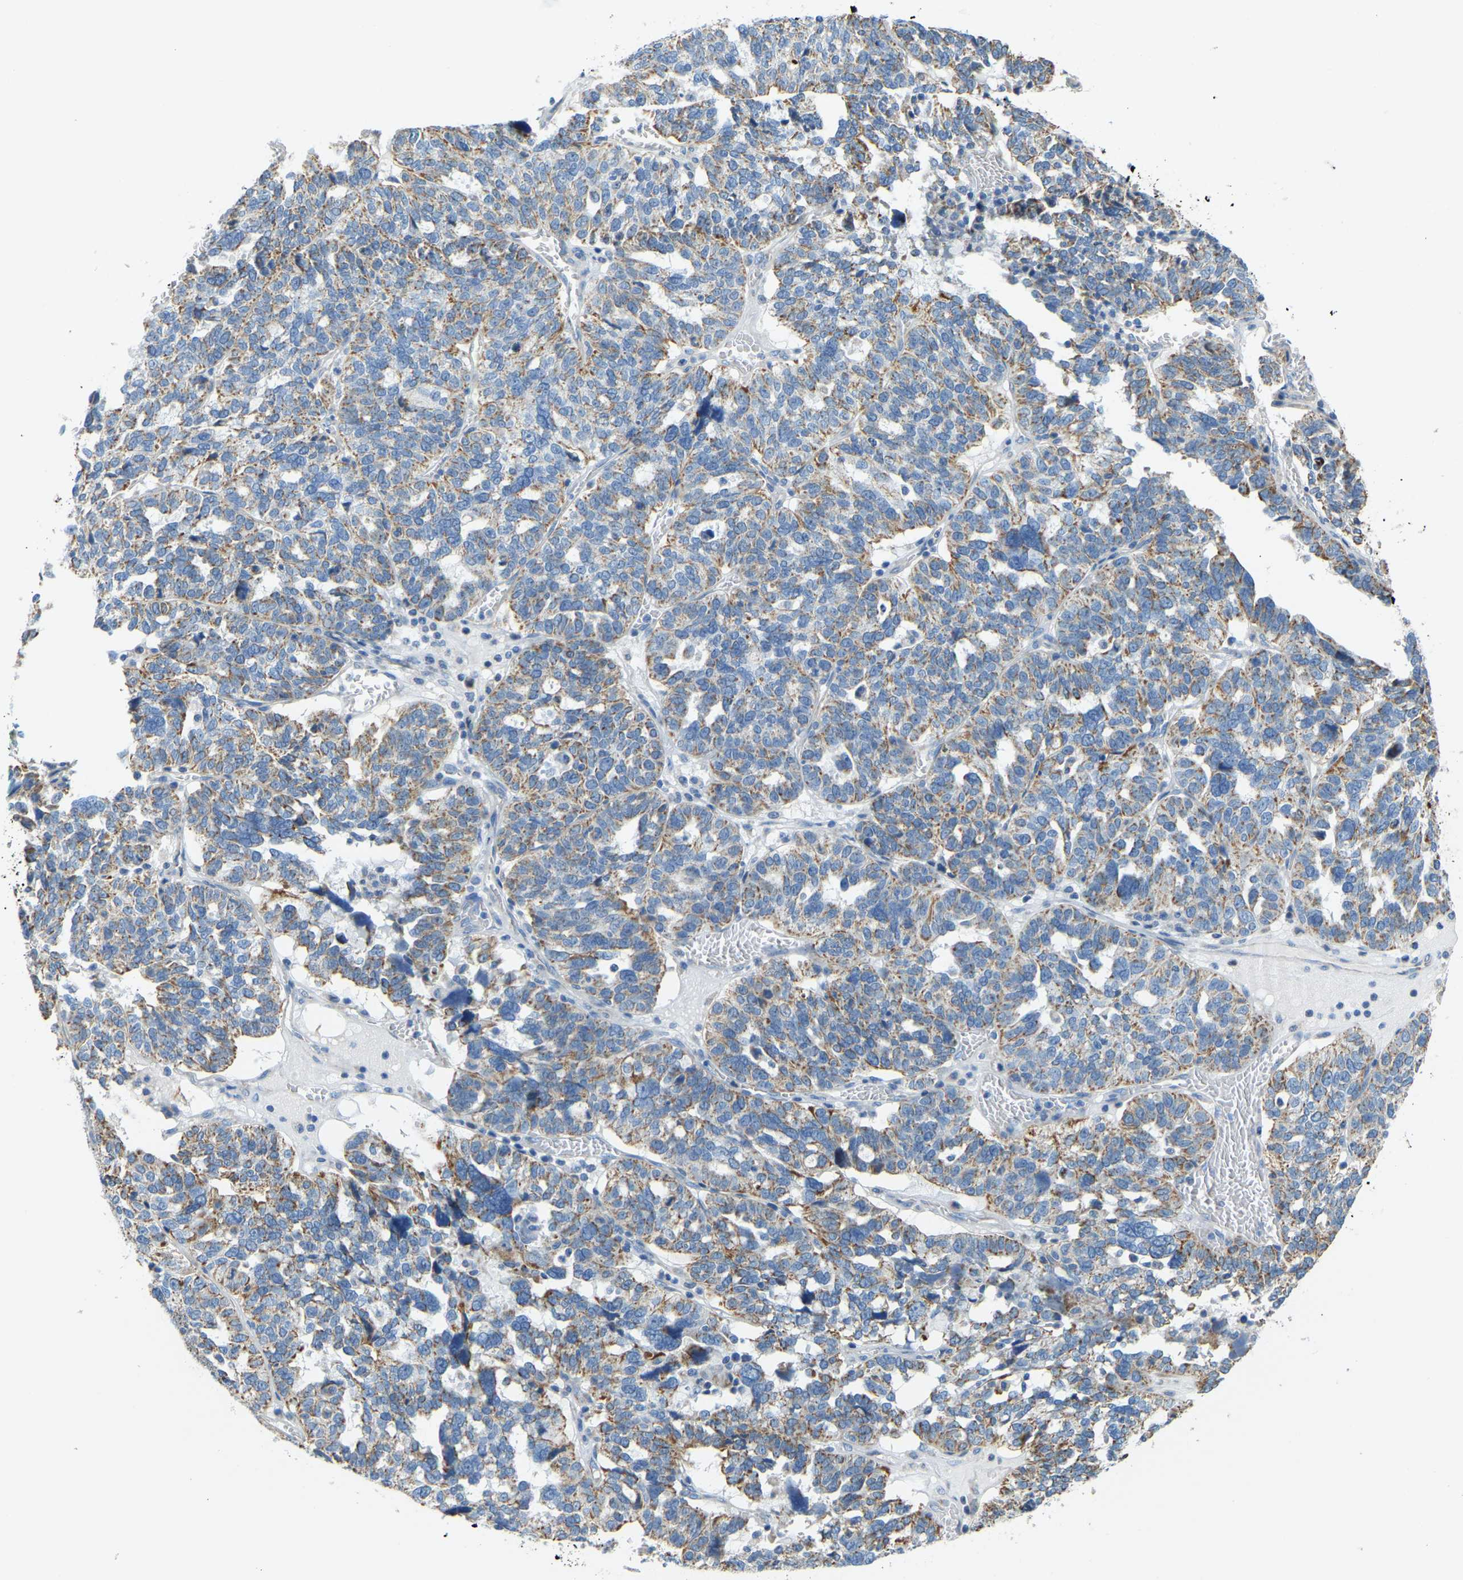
{"staining": {"intensity": "moderate", "quantity": "25%-75%", "location": "cytoplasmic/membranous"}, "tissue": "ovarian cancer", "cell_type": "Tumor cells", "image_type": "cancer", "snomed": [{"axis": "morphology", "description": "Cystadenocarcinoma, serous, NOS"}, {"axis": "topography", "description": "Ovary"}], "caption": "Immunohistochemistry (IHC) micrograph of human ovarian cancer (serous cystadenocarcinoma) stained for a protein (brown), which shows medium levels of moderate cytoplasmic/membranous staining in about 25%-75% of tumor cells.", "gene": "GDA", "patient": {"sex": "female", "age": 59}}